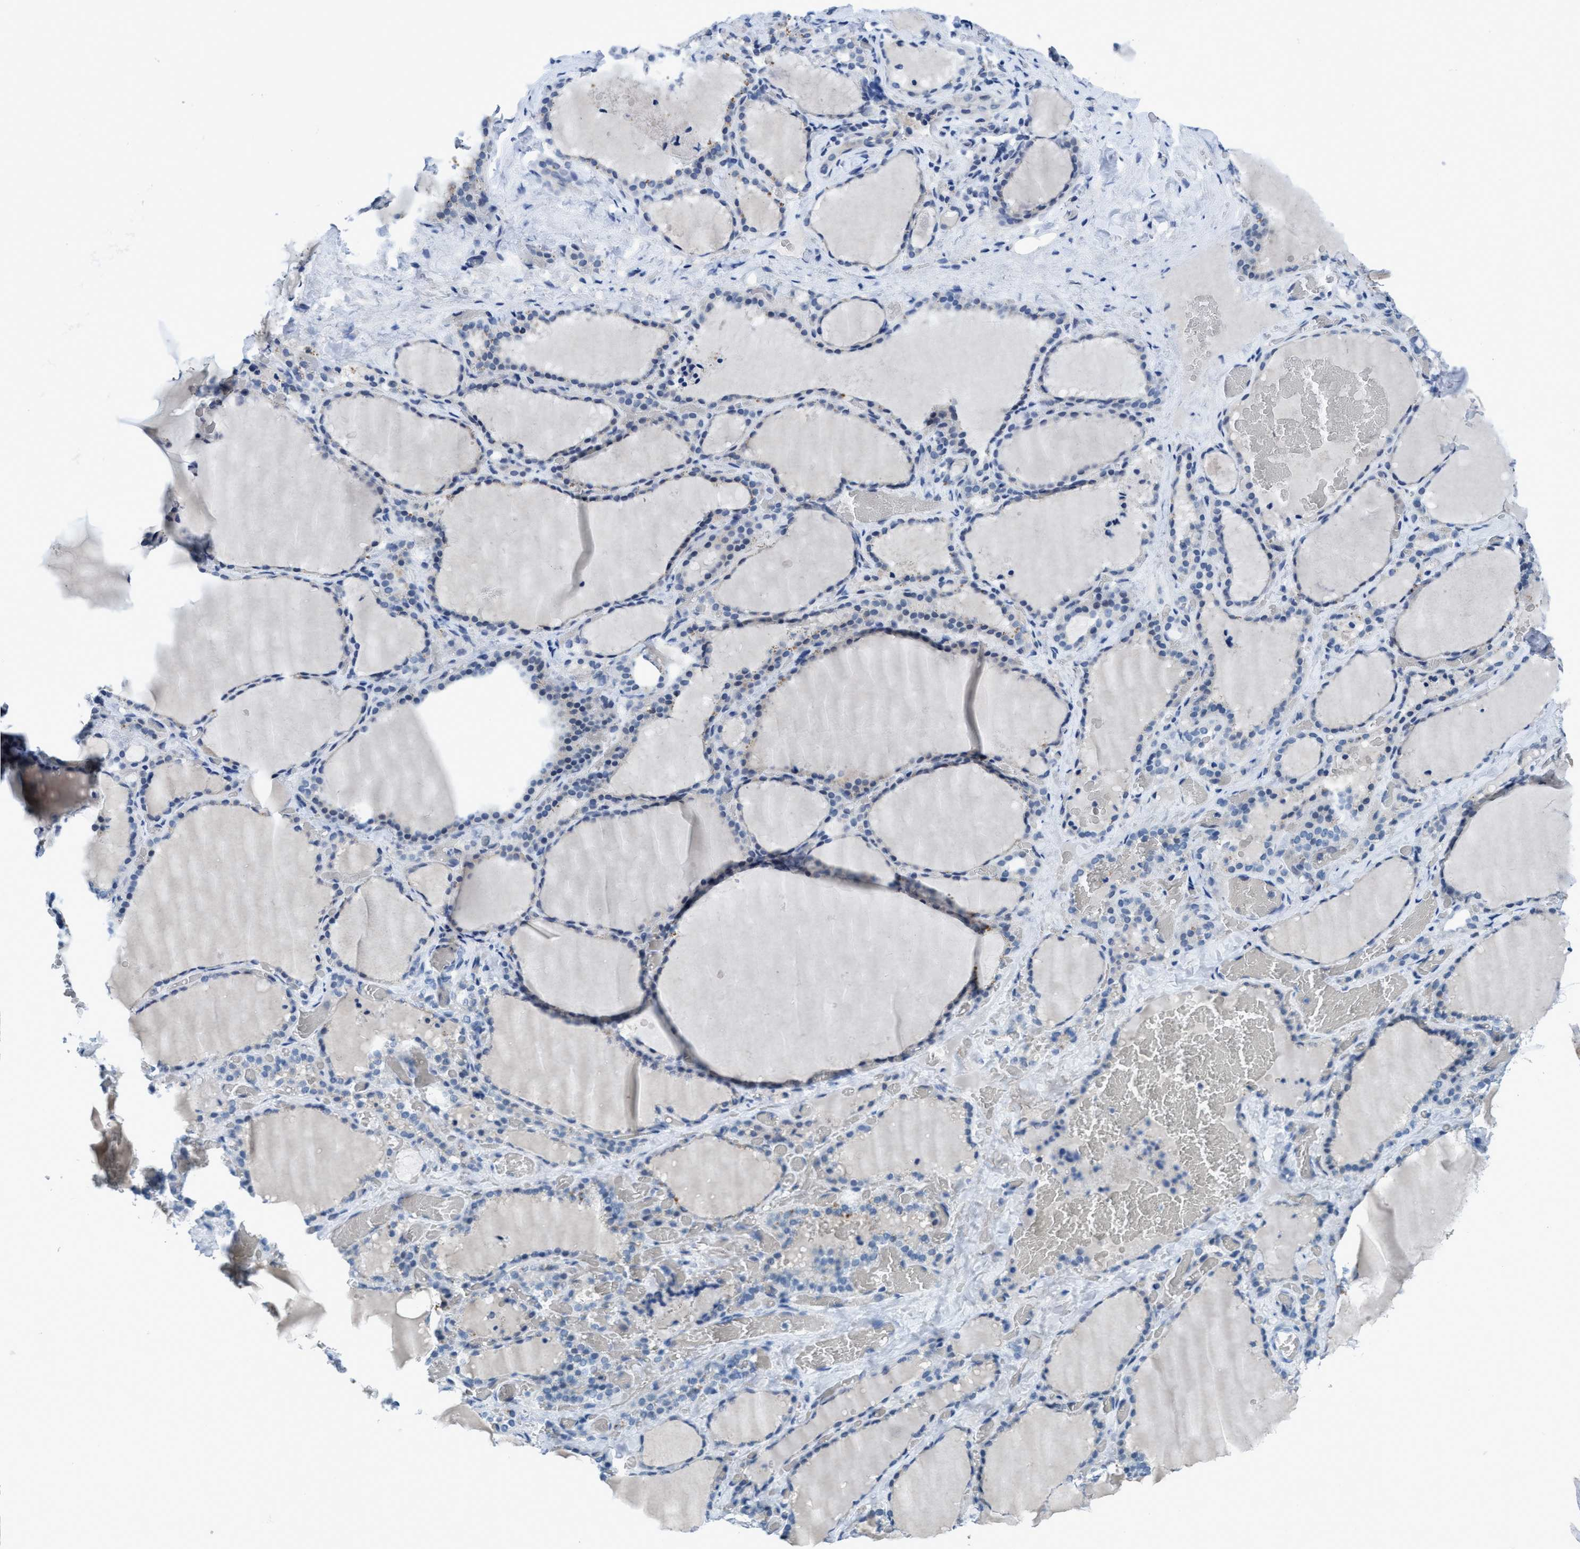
{"staining": {"intensity": "negative", "quantity": "none", "location": "none"}, "tissue": "thyroid gland", "cell_type": "Glandular cells", "image_type": "normal", "snomed": [{"axis": "morphology", "description": "Normal tissue, NOS"}, {"axis": "topography", "description": "Thyroid gland"}], "caption": "Glandular cells are negative for brown protein staining in normal thyroid gland. (DAB immunohistochemistry with hematoxylin counter stain).", "gene": "DNAI1", "patient": {"sex": "female", "age": 22}}